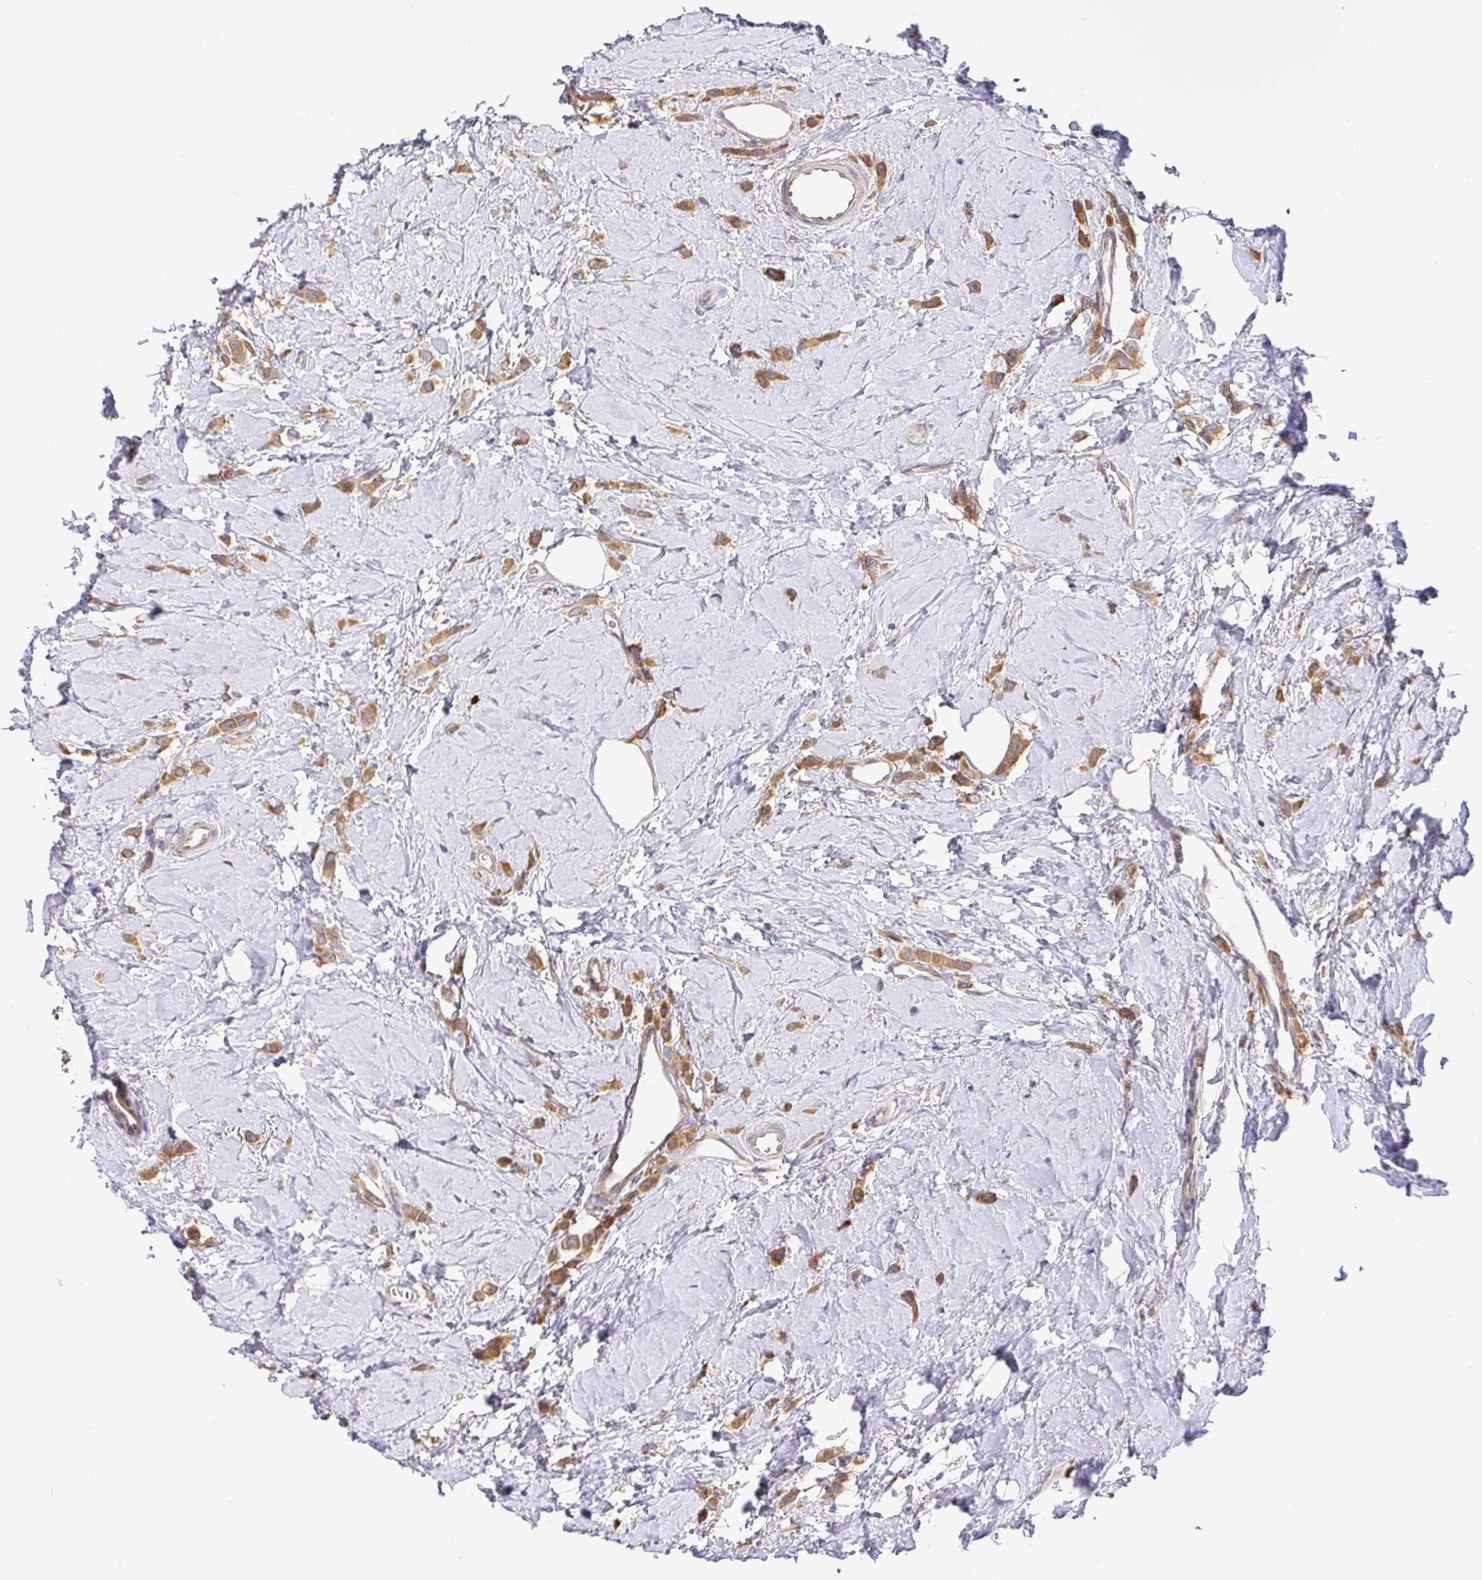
{"staining": {"intensity": "moderate", "quantity": ">75%", "location": "cytoplasmic/membranous"}, "tissue": "breast cancer", "cell_type": "Tumor cells", "image_type": "cancer", "snomed": [{"axis": "morphology", "description": "Lobular carcinoma"}, {"axis": "topography", "description": "Breast"}], "caption": "Protein staining of breast cancer (lobular carcinoma) tissue exhibits moderate cytoplasmic/membranous staining in approximately >75% of tumor cells.", "gene": "PDPK1", "patient": {"sex": "female", "age": 66}}